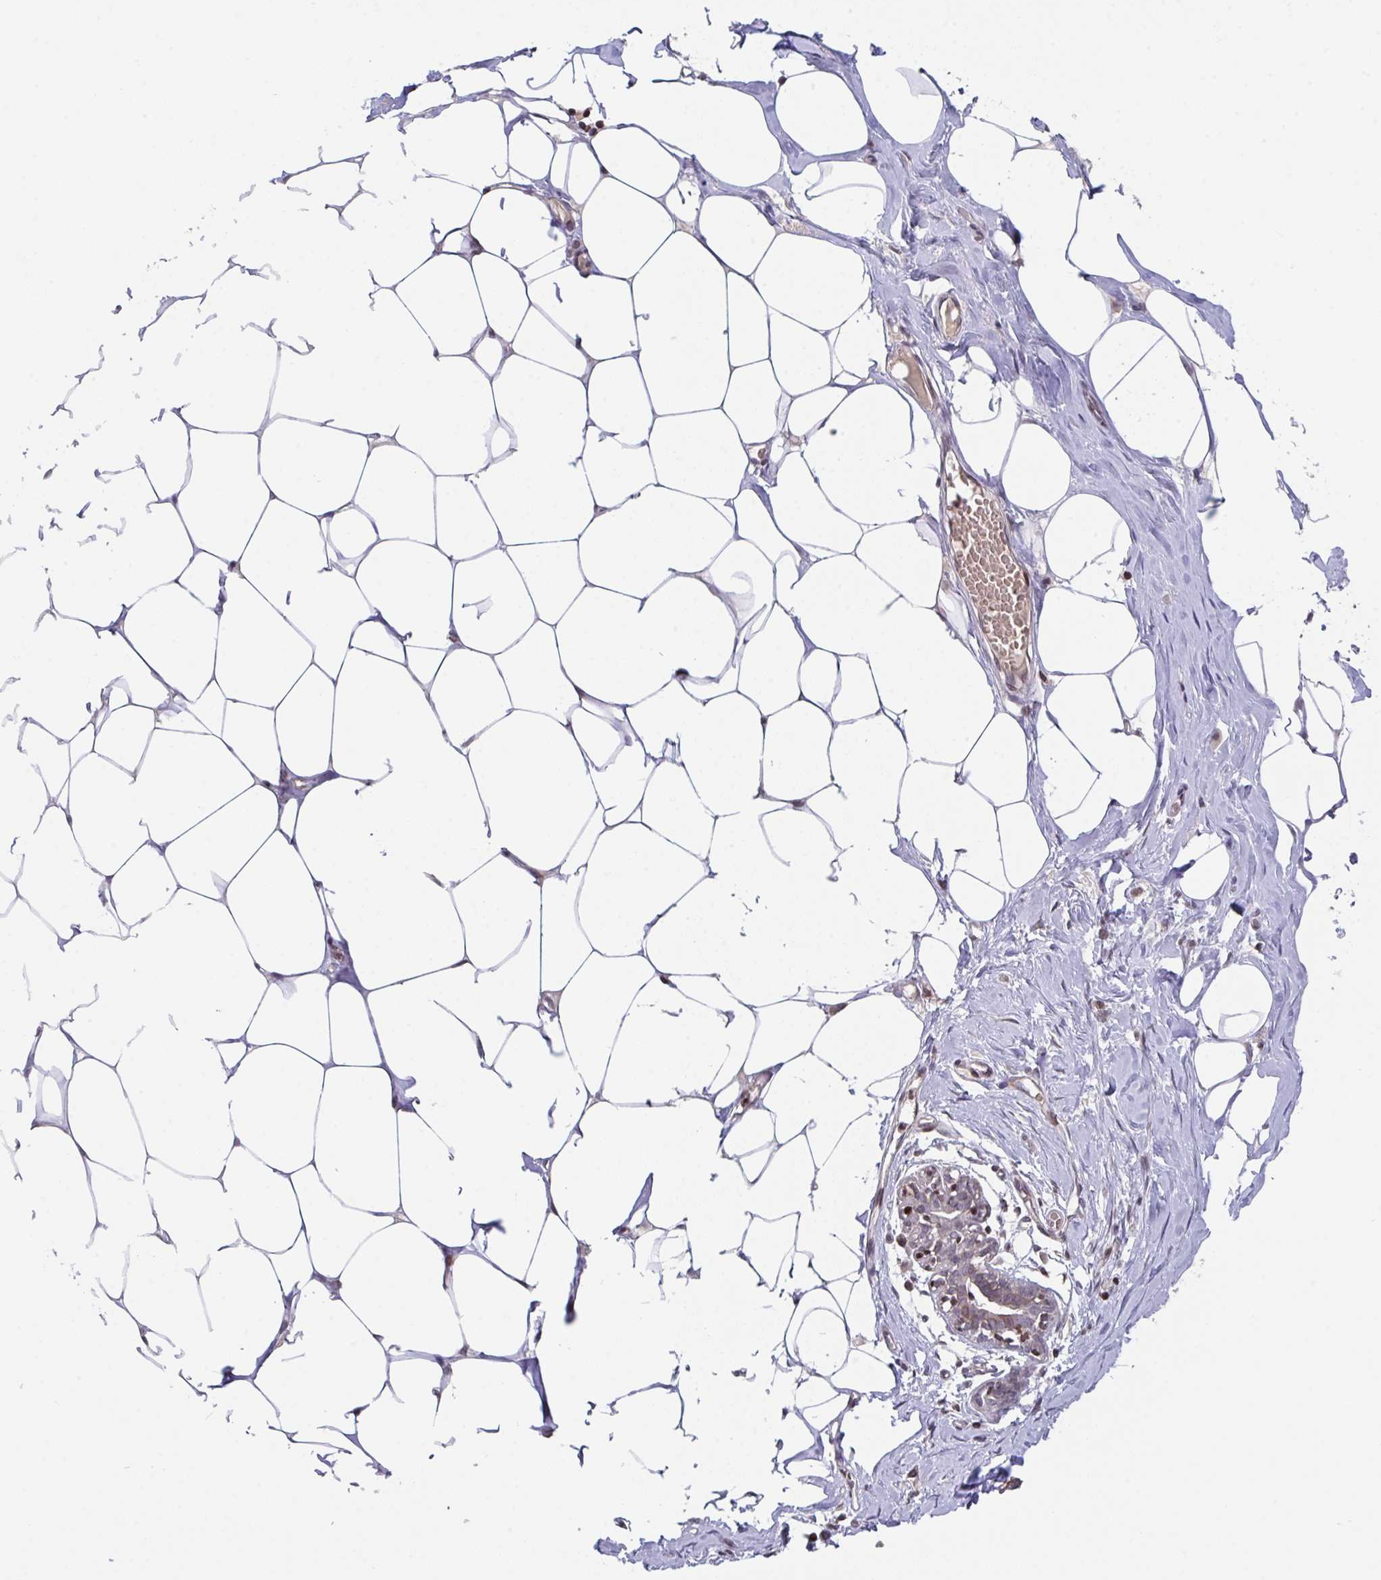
{"staining": {"intensity": "negative", "quantity": "none", "location": "none"}, "tissue": "breast", "cell_type": "Adipocytes", "image_type": "normal", "snomed": [{"axis": "morphology", "description": "Normal tissue, NOS"}, {"axis": "topography", "description": "Breast"}], "caption": "DAB immunohistochemical staining of normal breast reveals no significant staining in adipocytes. (Brightfield microscopy of DAB immunohistochemistry at high magnification).", "gene": "PCDHB8", "patient": {"sex": "female", "age": 27}}